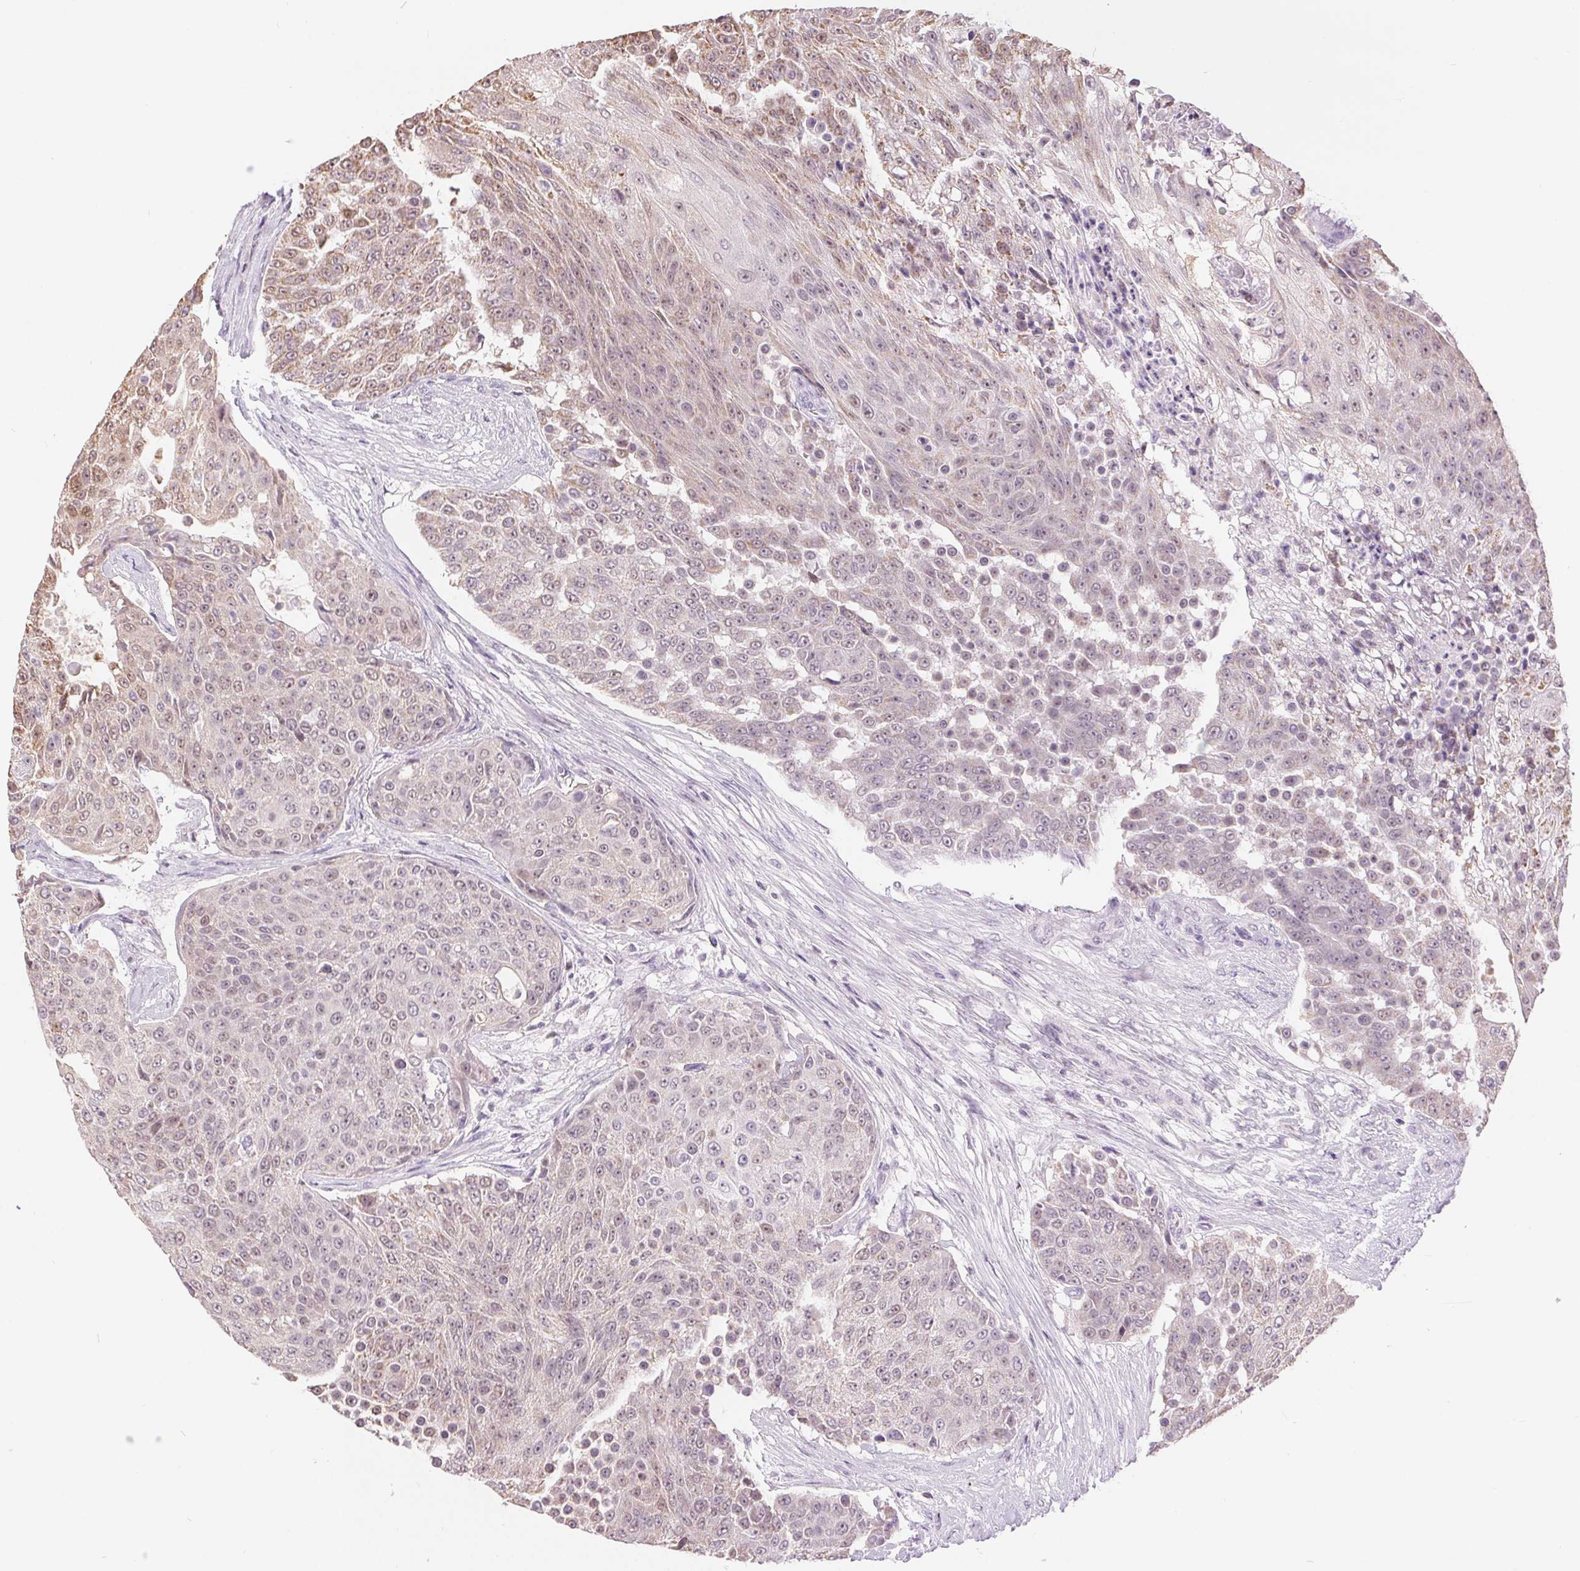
{"staining": {"intensity": "weak", "quantity": "<25%", "location": "cytoplasmic/membranous"}, "tissue": "urothelial cancer", "cell_type": "Tumor cells", "image_type": "cancer", "snomed": [{"axis": "morphology", "description": "Urothelial carcinoma, High grade"}, {"axis": "topography", "description": "Urinary bladder"}], "caption": "The micrograph demonstrates no staining of tumor cells in urothelial cancer.", "gene": "POU2F2", "patient": {"sex": "female", "age": 63}}